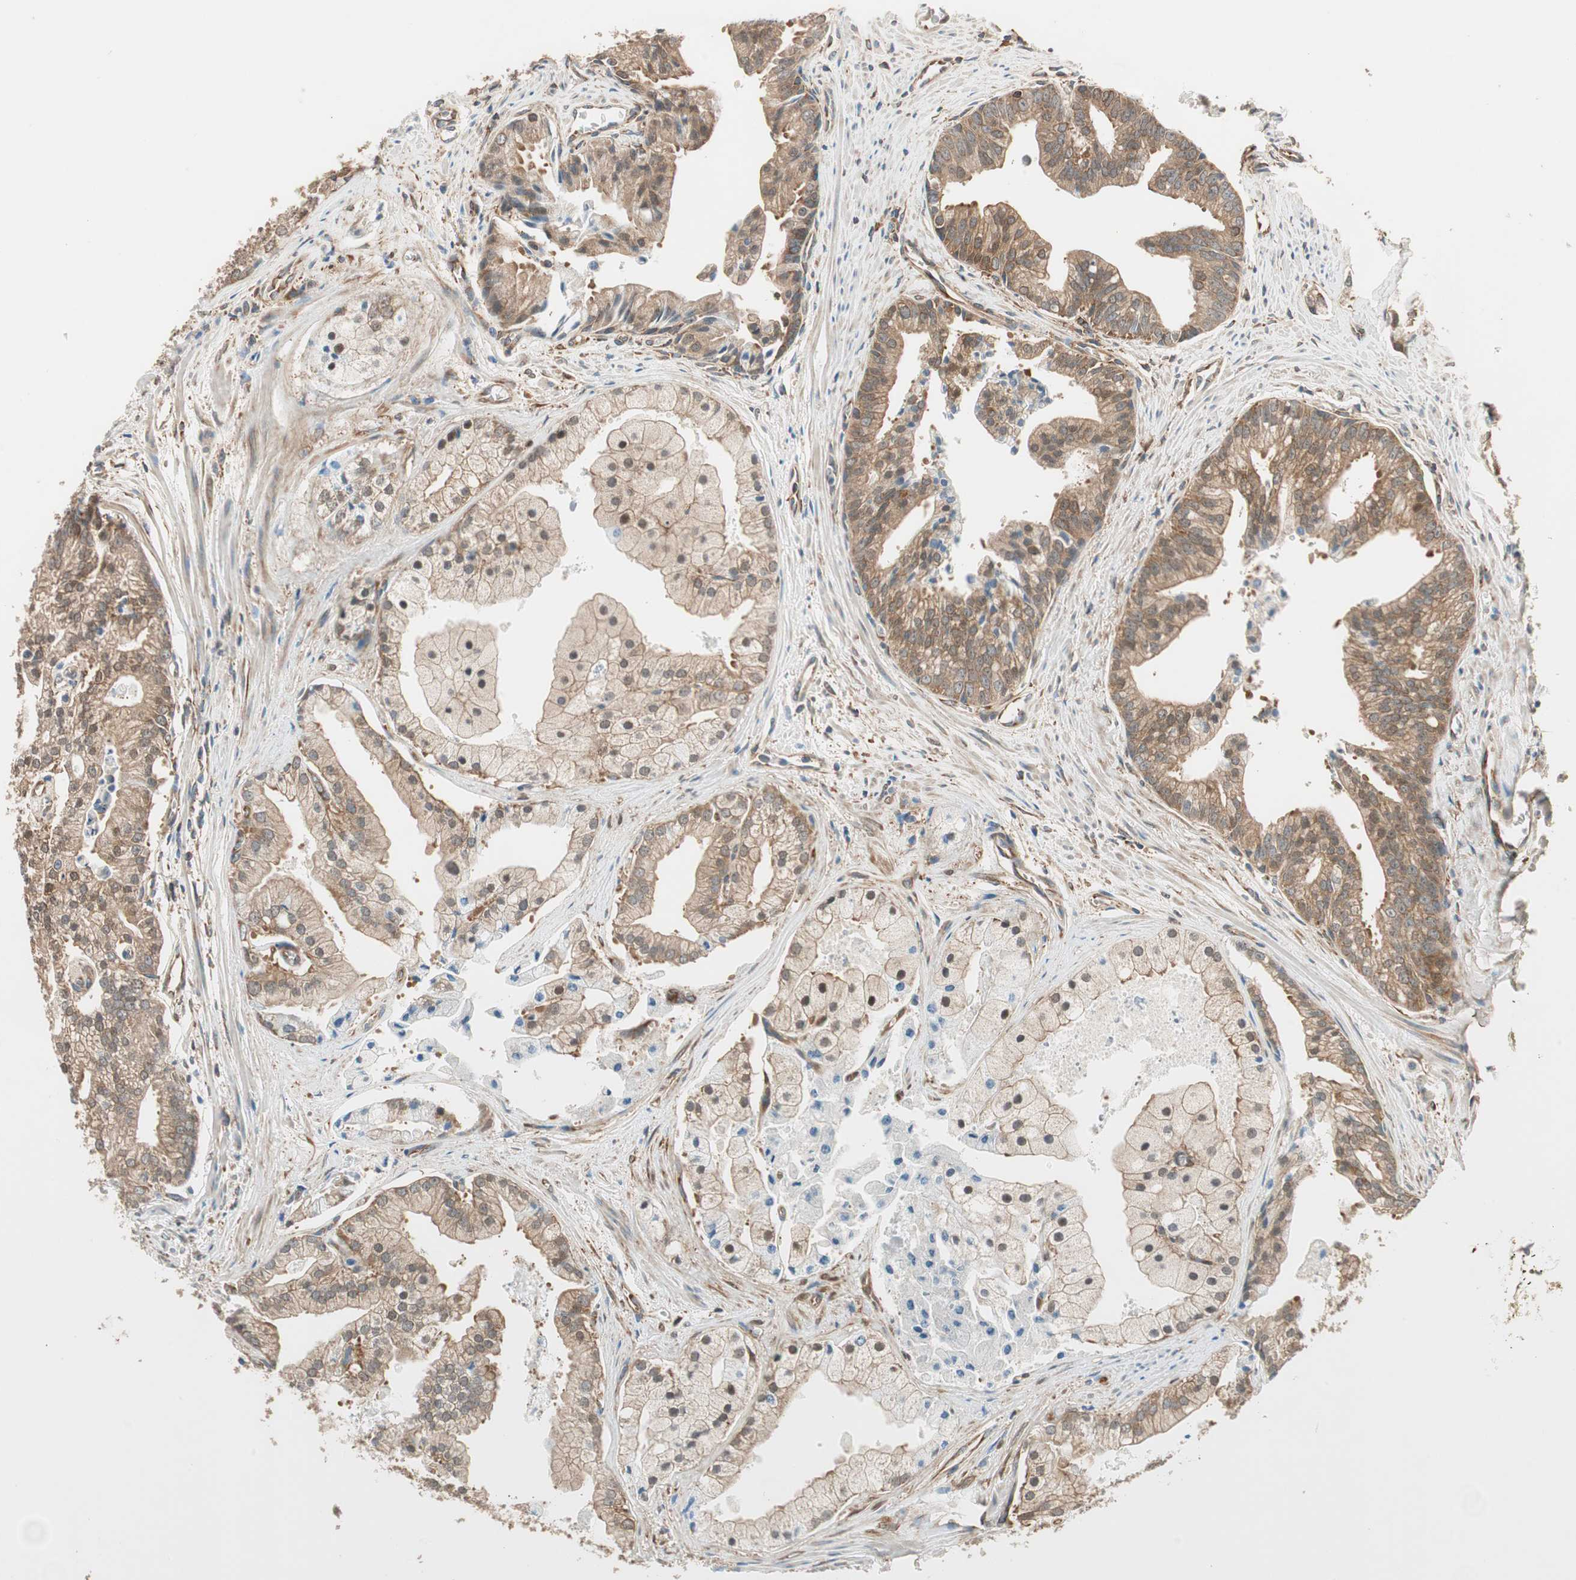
{"staining": {"intensity": "moderate", "quantity": ">75%", "location": "cytoplasmic/membranous"}, "tissue": "prostate cancer", "cell_type": "Tumor cells", "image_type": "cancer", "snomed": [{"axis": "morphology", "description": "Adenocarcinoma, High grade"}, {"axis": "topography", "description": "Prostate"}], "caption": "A micrograph showing moderate cytoplasmic/membranous expression in approximately >75% of tumor cells in high-grade adenocarcinoma (prostate), as visualized by brown immunohistochemical staining.", "gene": "WASL", "patient": {"sex": "male", "age": 67}}